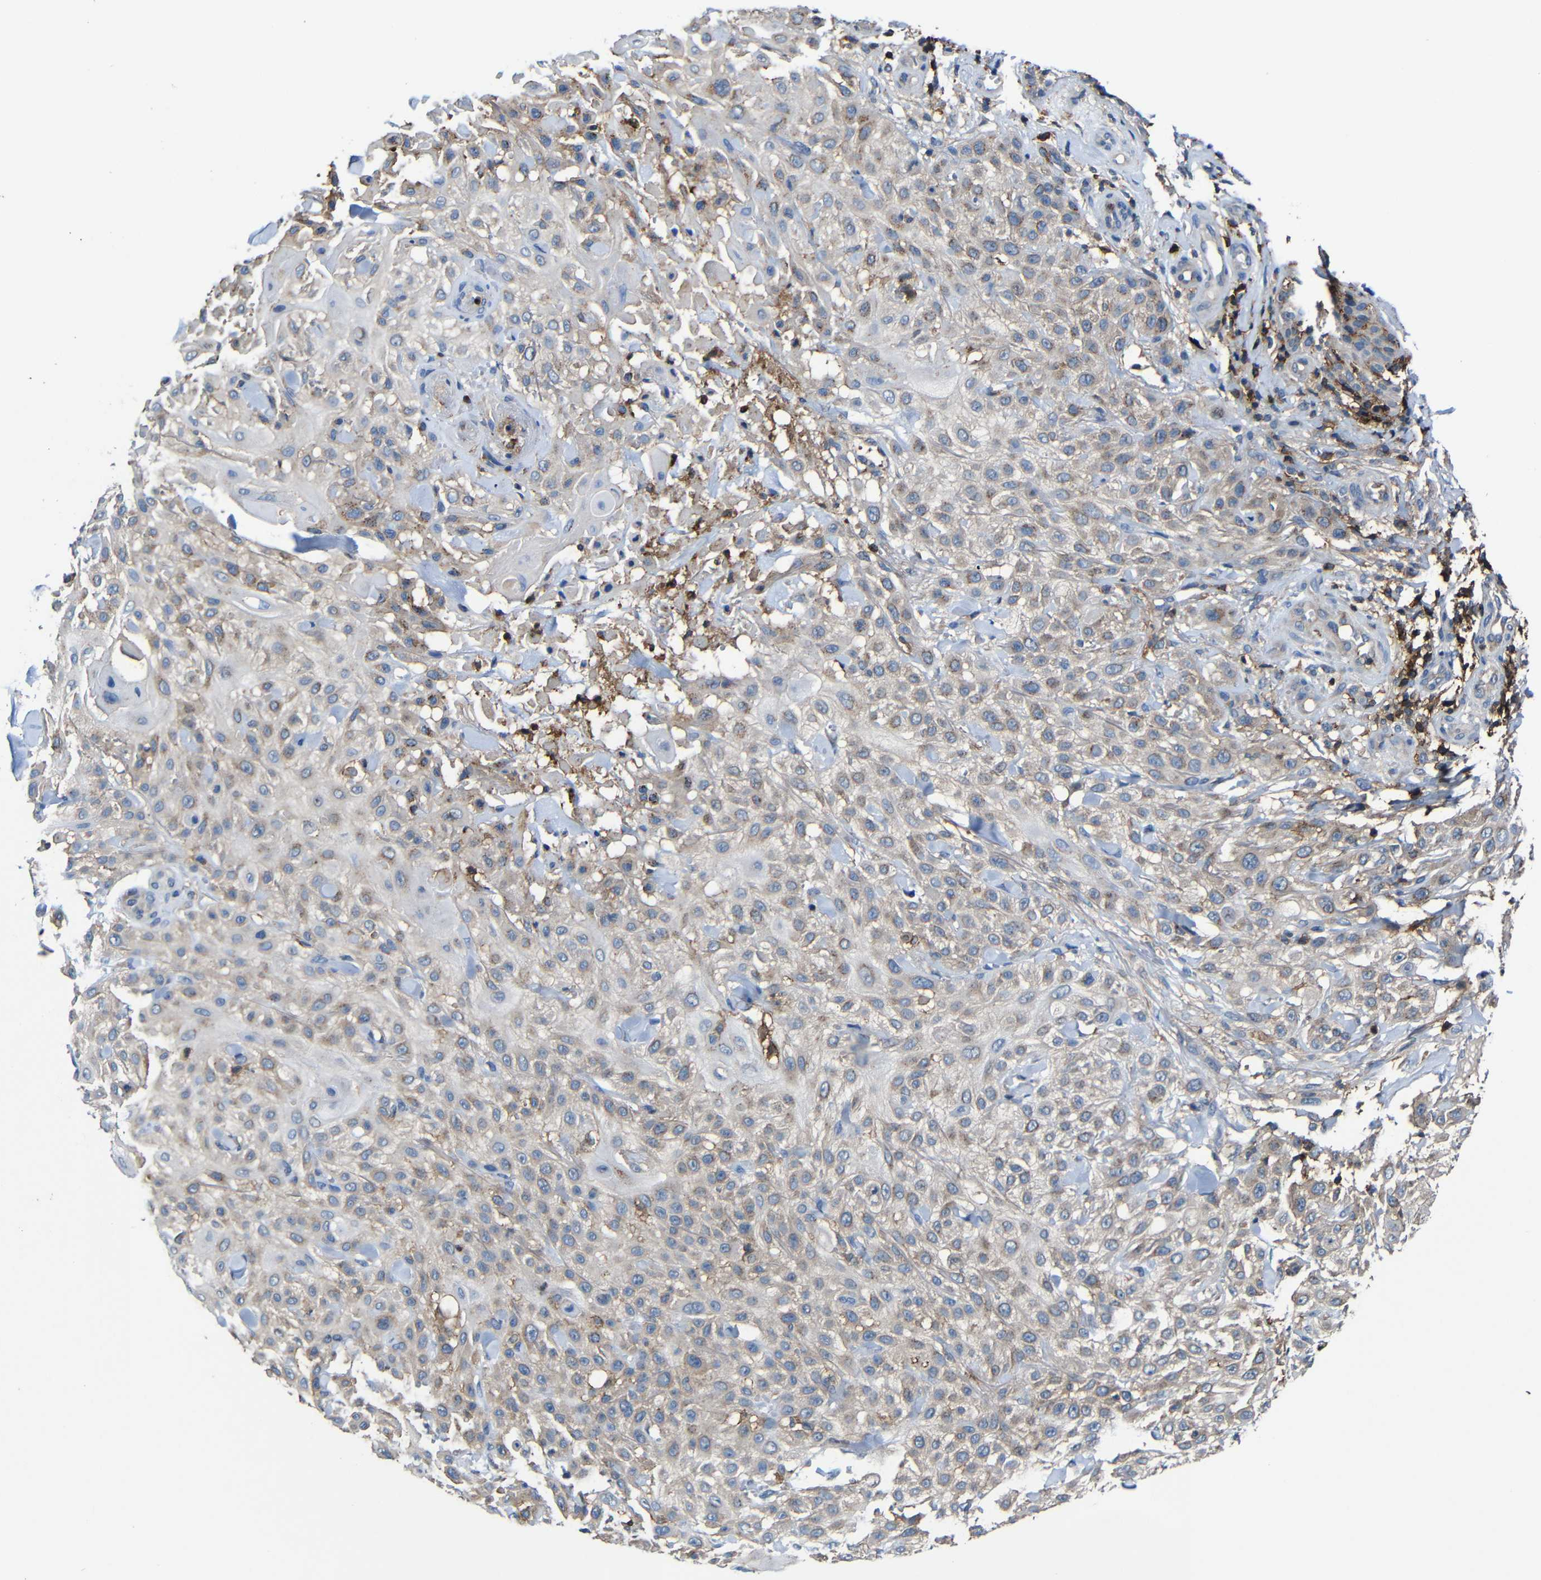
{"staining": {"intensity": "weak", "quantity": ">75%", "location": "cytoplasmic/membranous"}, "tissue": "skin cancer", "cell_type": "Tumor cells", "image_type": "cancer", "snomed": [{"axis": "morphology", "description": "Squamous cell carcinoma, NOS"}, {"axis": "topography", "description": "Skin"}], "caption": "High-magnification brightfield microscopy of squamous cell carcinoma (skin) stained with DAB (3,3'-diaminobenzidine) (brown) and counterstained with hematoxylin (blue). tumor cells exhibit weak cytoplasmic/membranous staining is seen in approximately>75% of cells.", "gene": "P2RY12", "patient": {"sex": "female", "age": 42}}